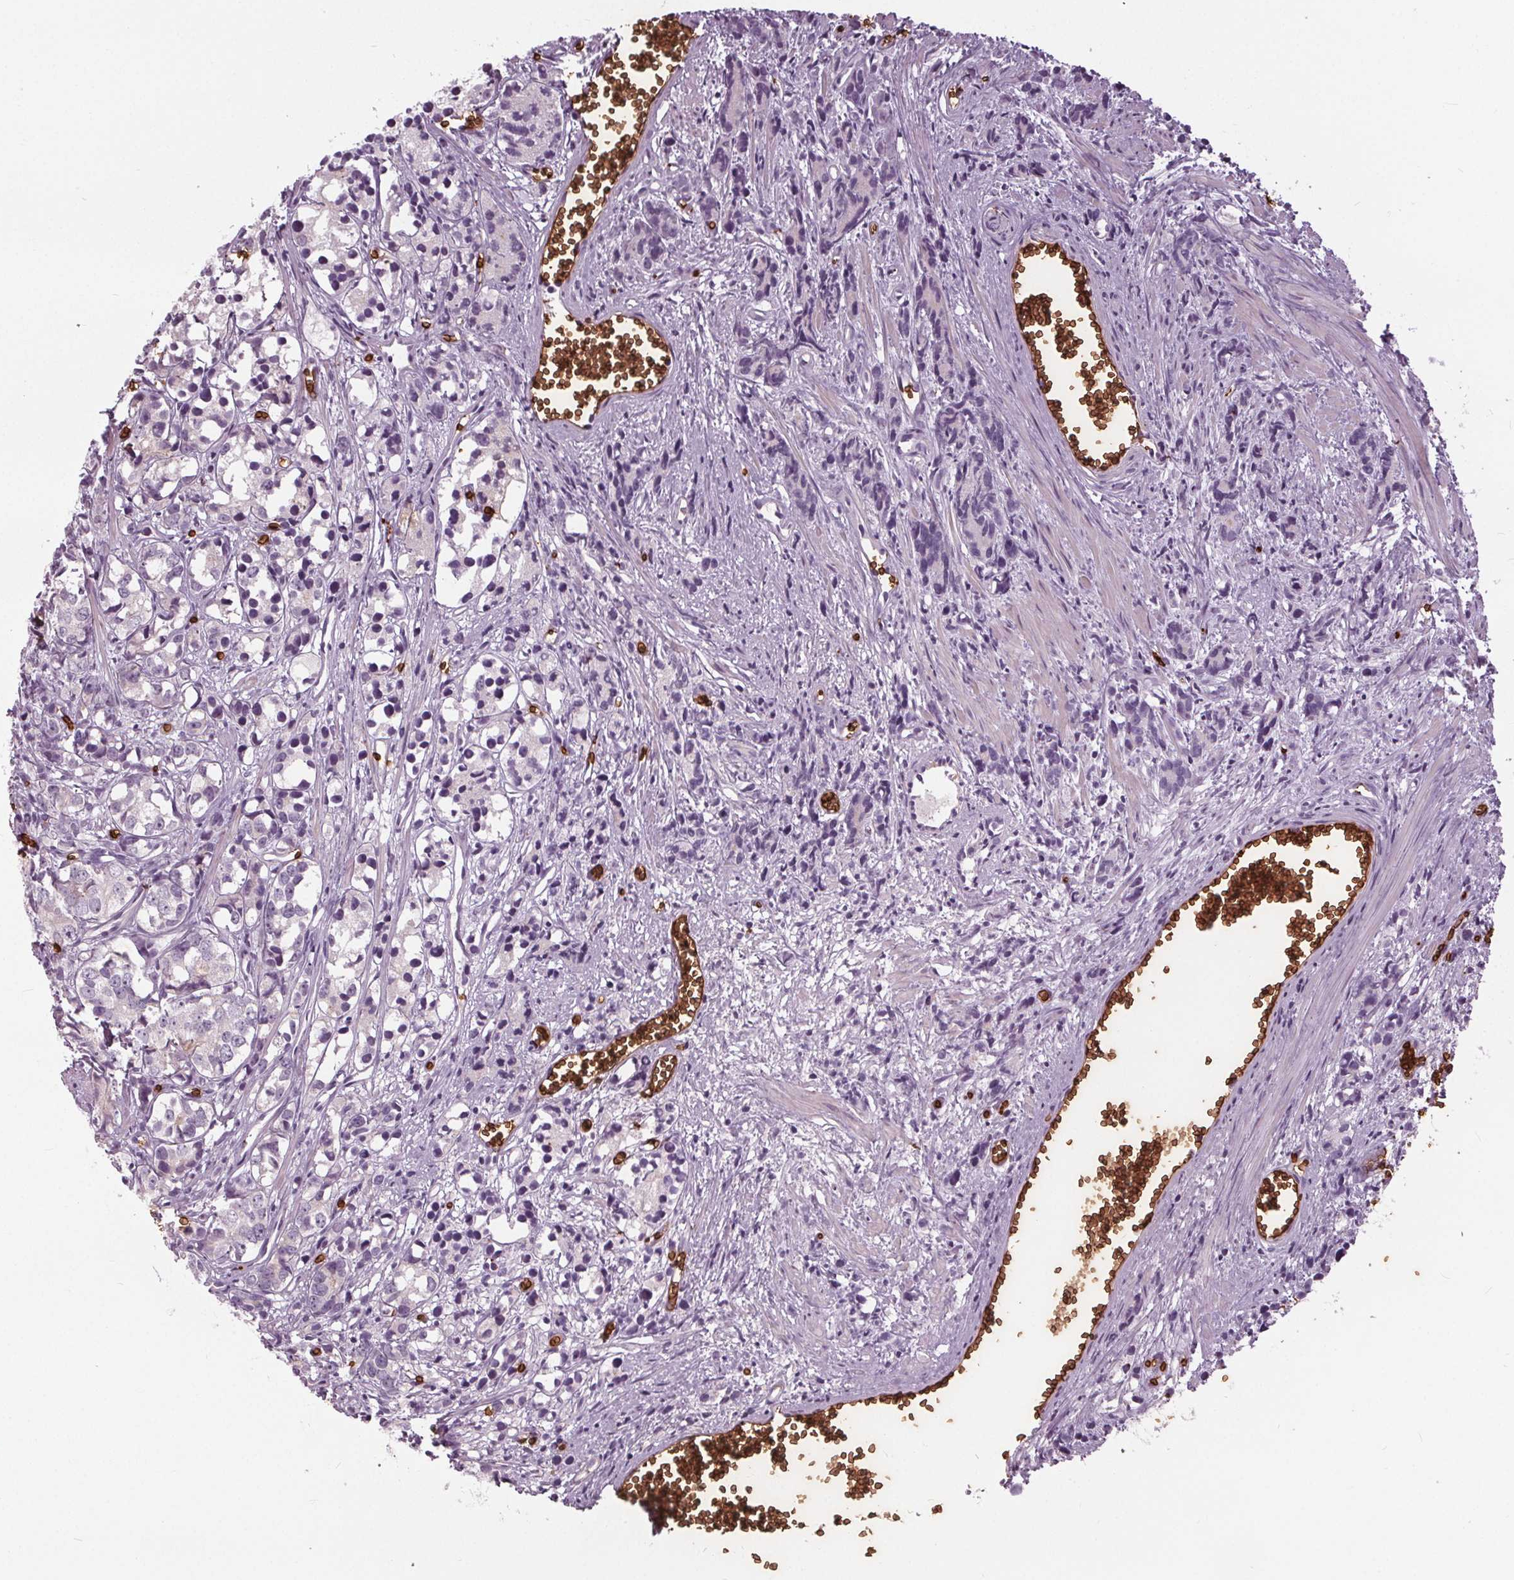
{"staining": {"intensity": "negative", "quantity": "none", "location": "none"}, "tissue": "prostate cancer", "cell_type": "Tumor cells", "image_type": "cancer", "snomed": [{"axis": "morphology", "description": "Adenocarcinoma, High grade"}, {"axis": "topography", "description": "Prostate"}], "caption": "A high-resolution photomicrograph shows IHC staining of prostate cancer, which demonstrates no significant expression in tumor cells. (DAB (3,3'-diaminobenzidine) immunohistochemistry (IHC) visualized using brightfield microscopy, high magnification).", "gene": "SLC4A1", "patient": {"sex": "male", "age": 77}}